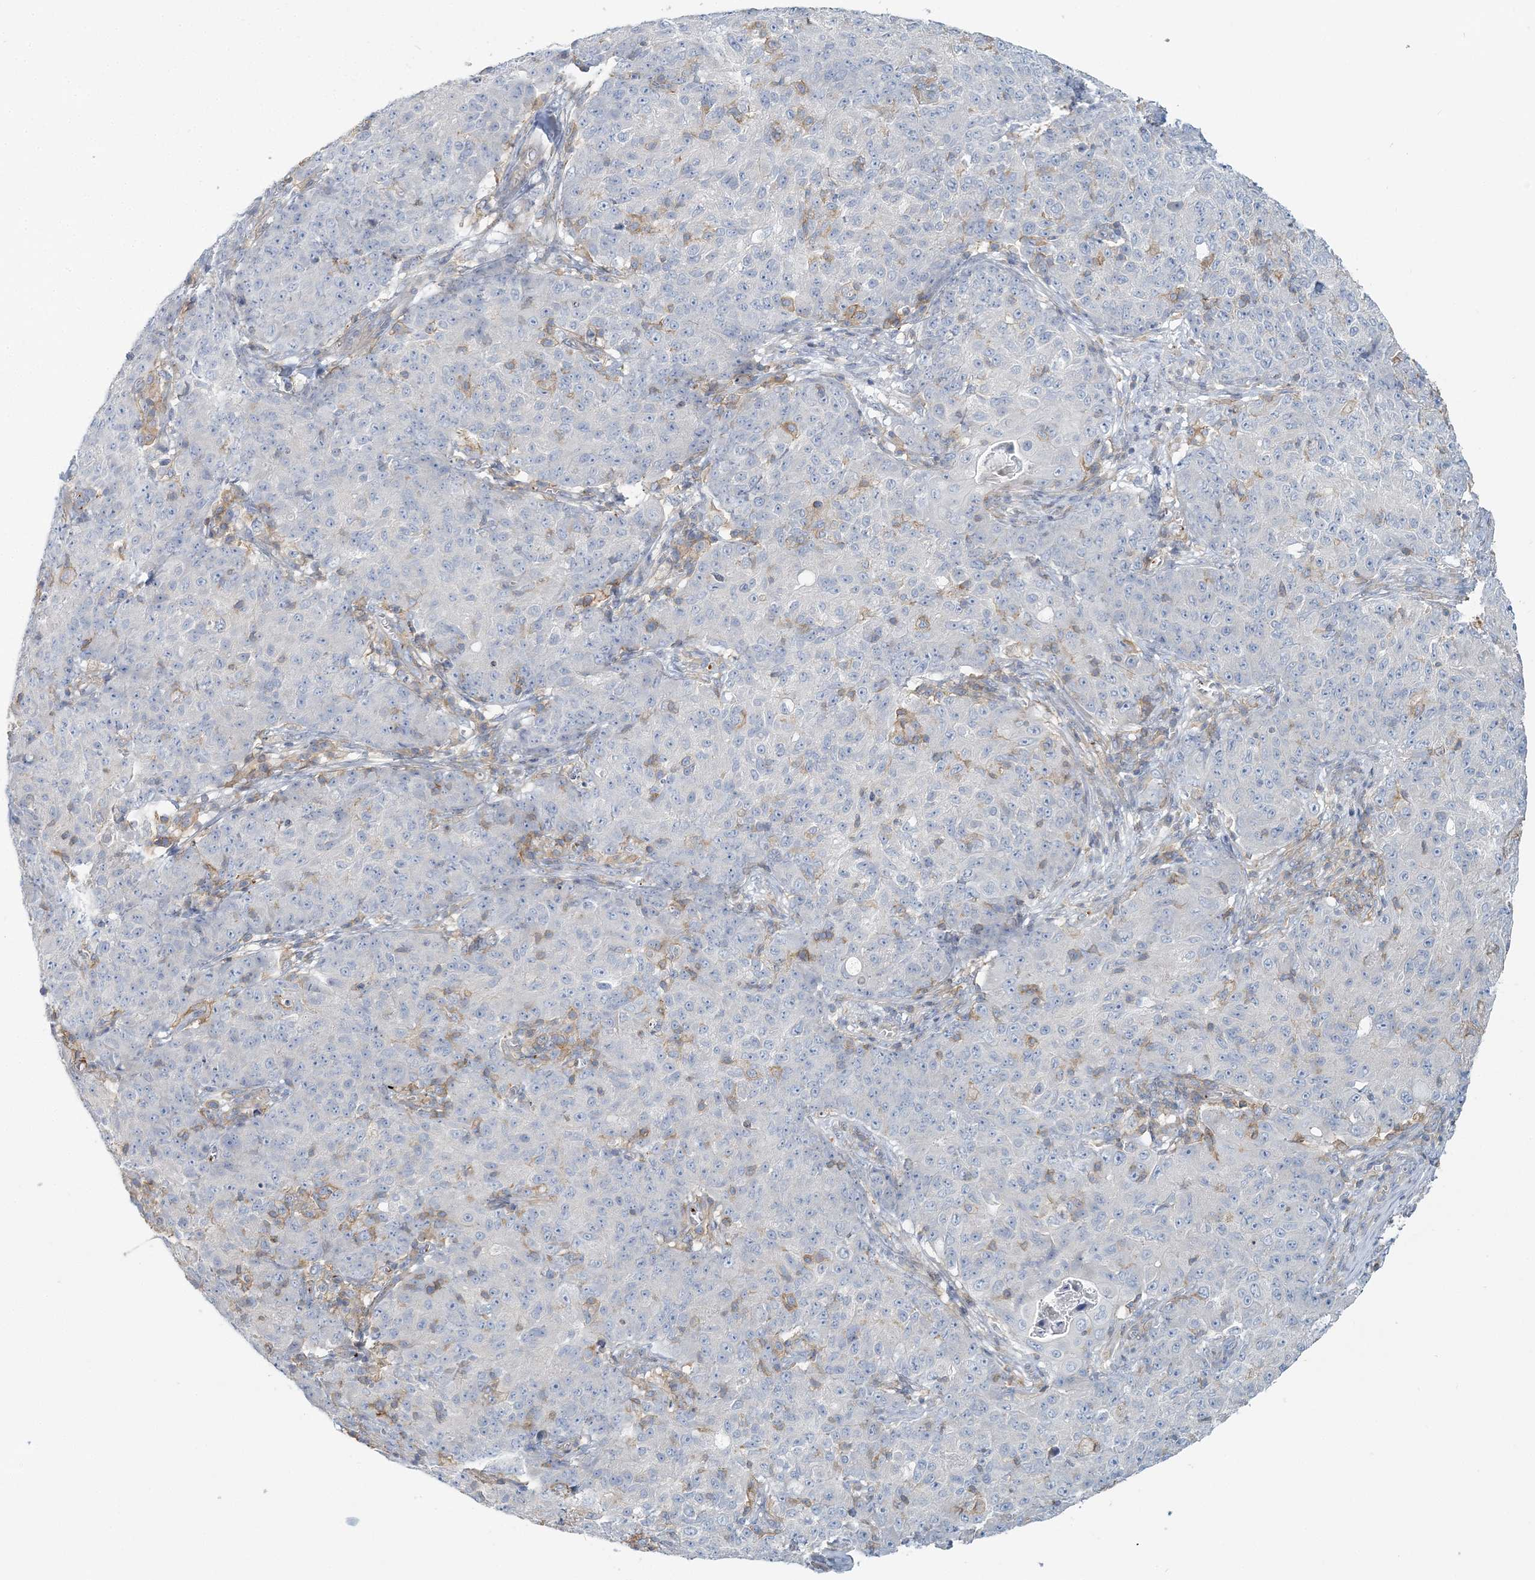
{"staining": {"intensity": "negative", "quantity": "none", "location": "none"}, "tissue": "ovarian cancer", "cell_type": "Tumor cells", "image_type": "cancer", "snomed": [{"axis": "morphology", "description": "Carcinoma, endometroid"}, {"axis": "topography", "description": "Ovary"}], "caption": "A micrograph of human ovarian cancer is negative for staining in tumor cells.", "gene": "CUEDC2", "patient": {"sex": "female", "age": 42}}